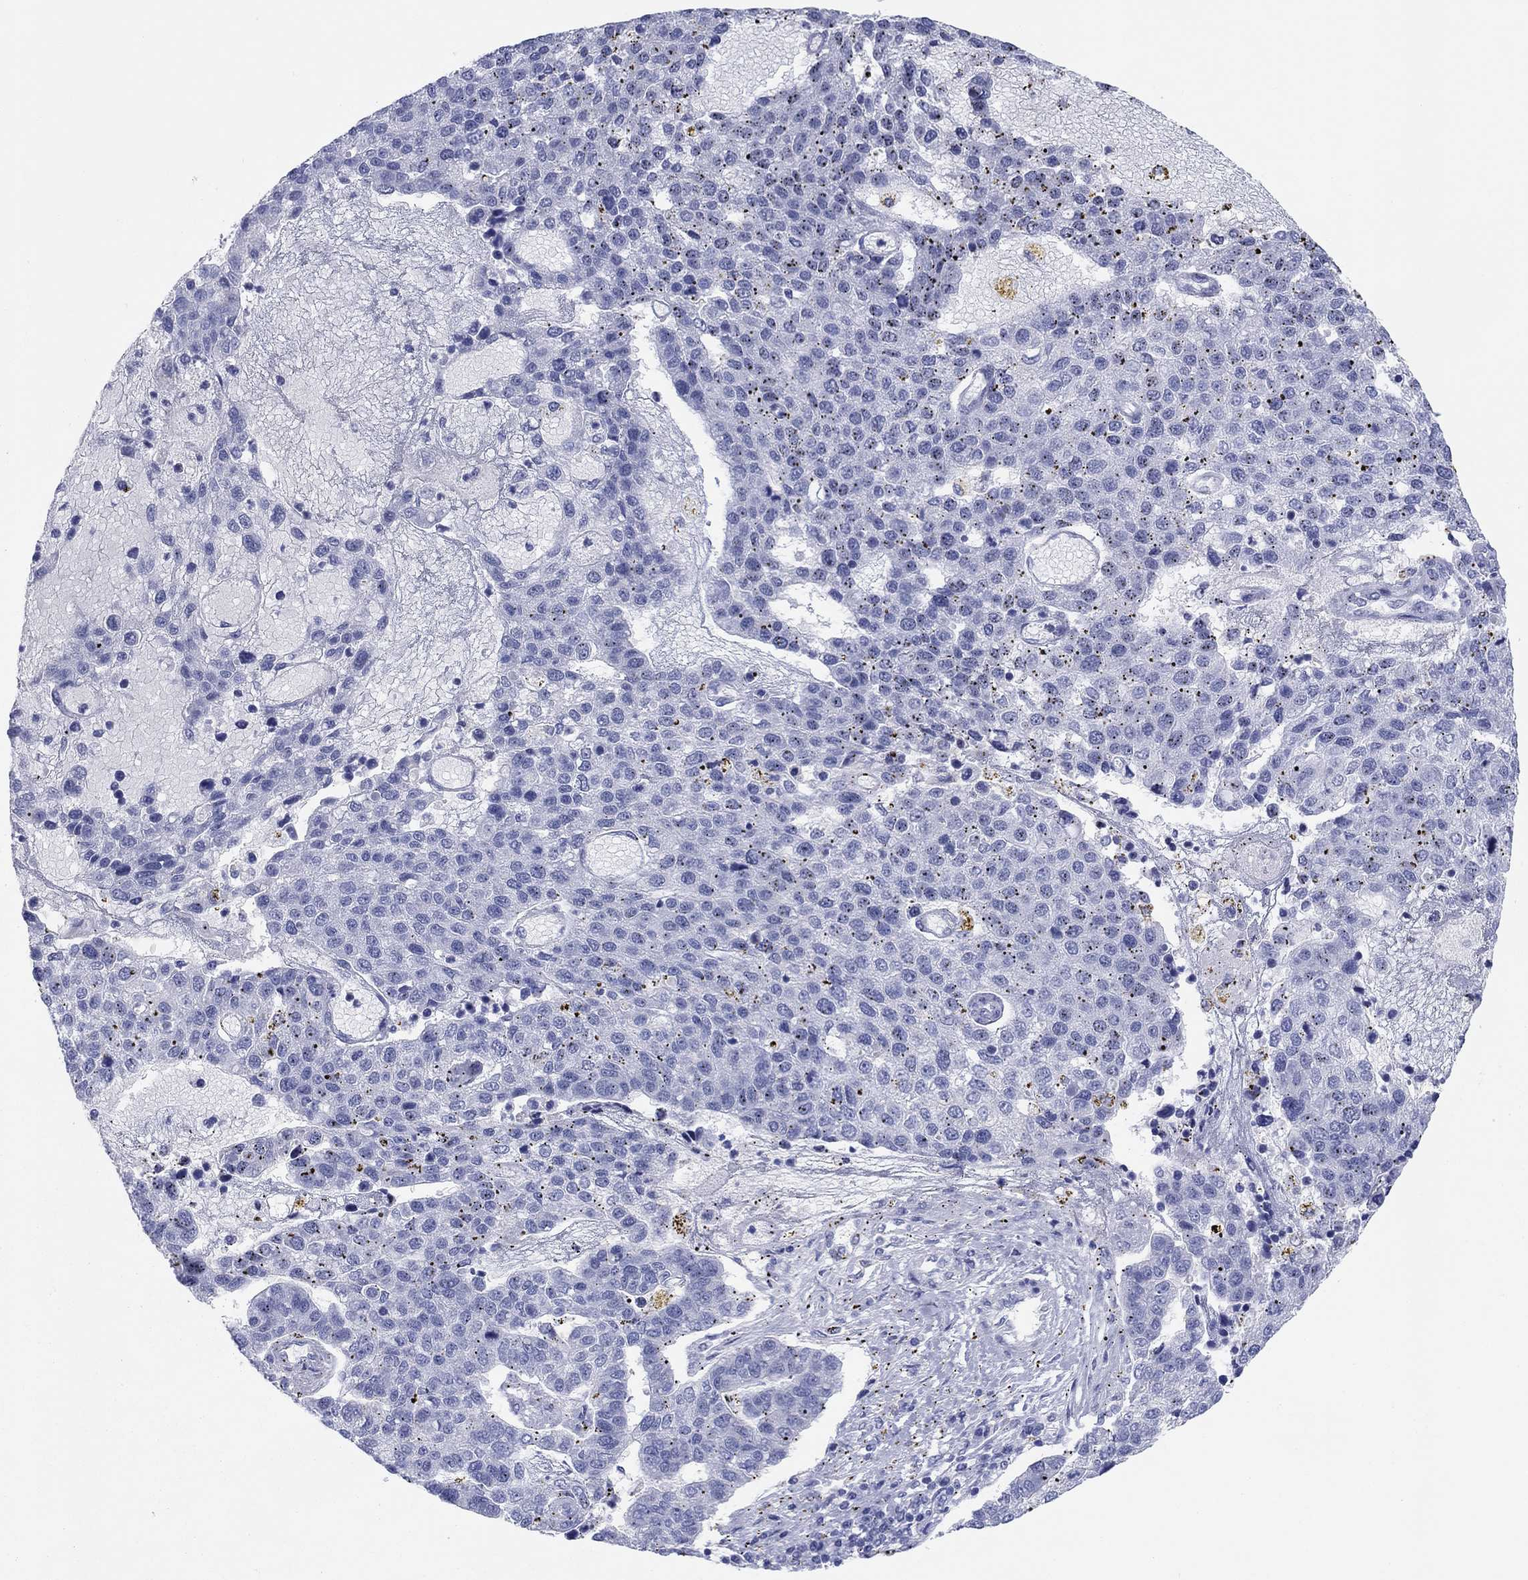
{"staining": {"intensity": "negative", "quantity": "none", "location": "none"}, "tissue": "pancreatic cancer", "cell_type": "Tumor cells", "image_type": "cancer", "snomed": [{"axis": "morphology", "description": "Adenocarcinoma, NOS"}, {"axis": "topography", "description": "Pancreas"}], "caption": "This is an IHC micrograph of pancreatic cancer. There is no positivity in tumor cells.", "gene": "ERICH3", "patient": {"sex": "female", "age": 61}}